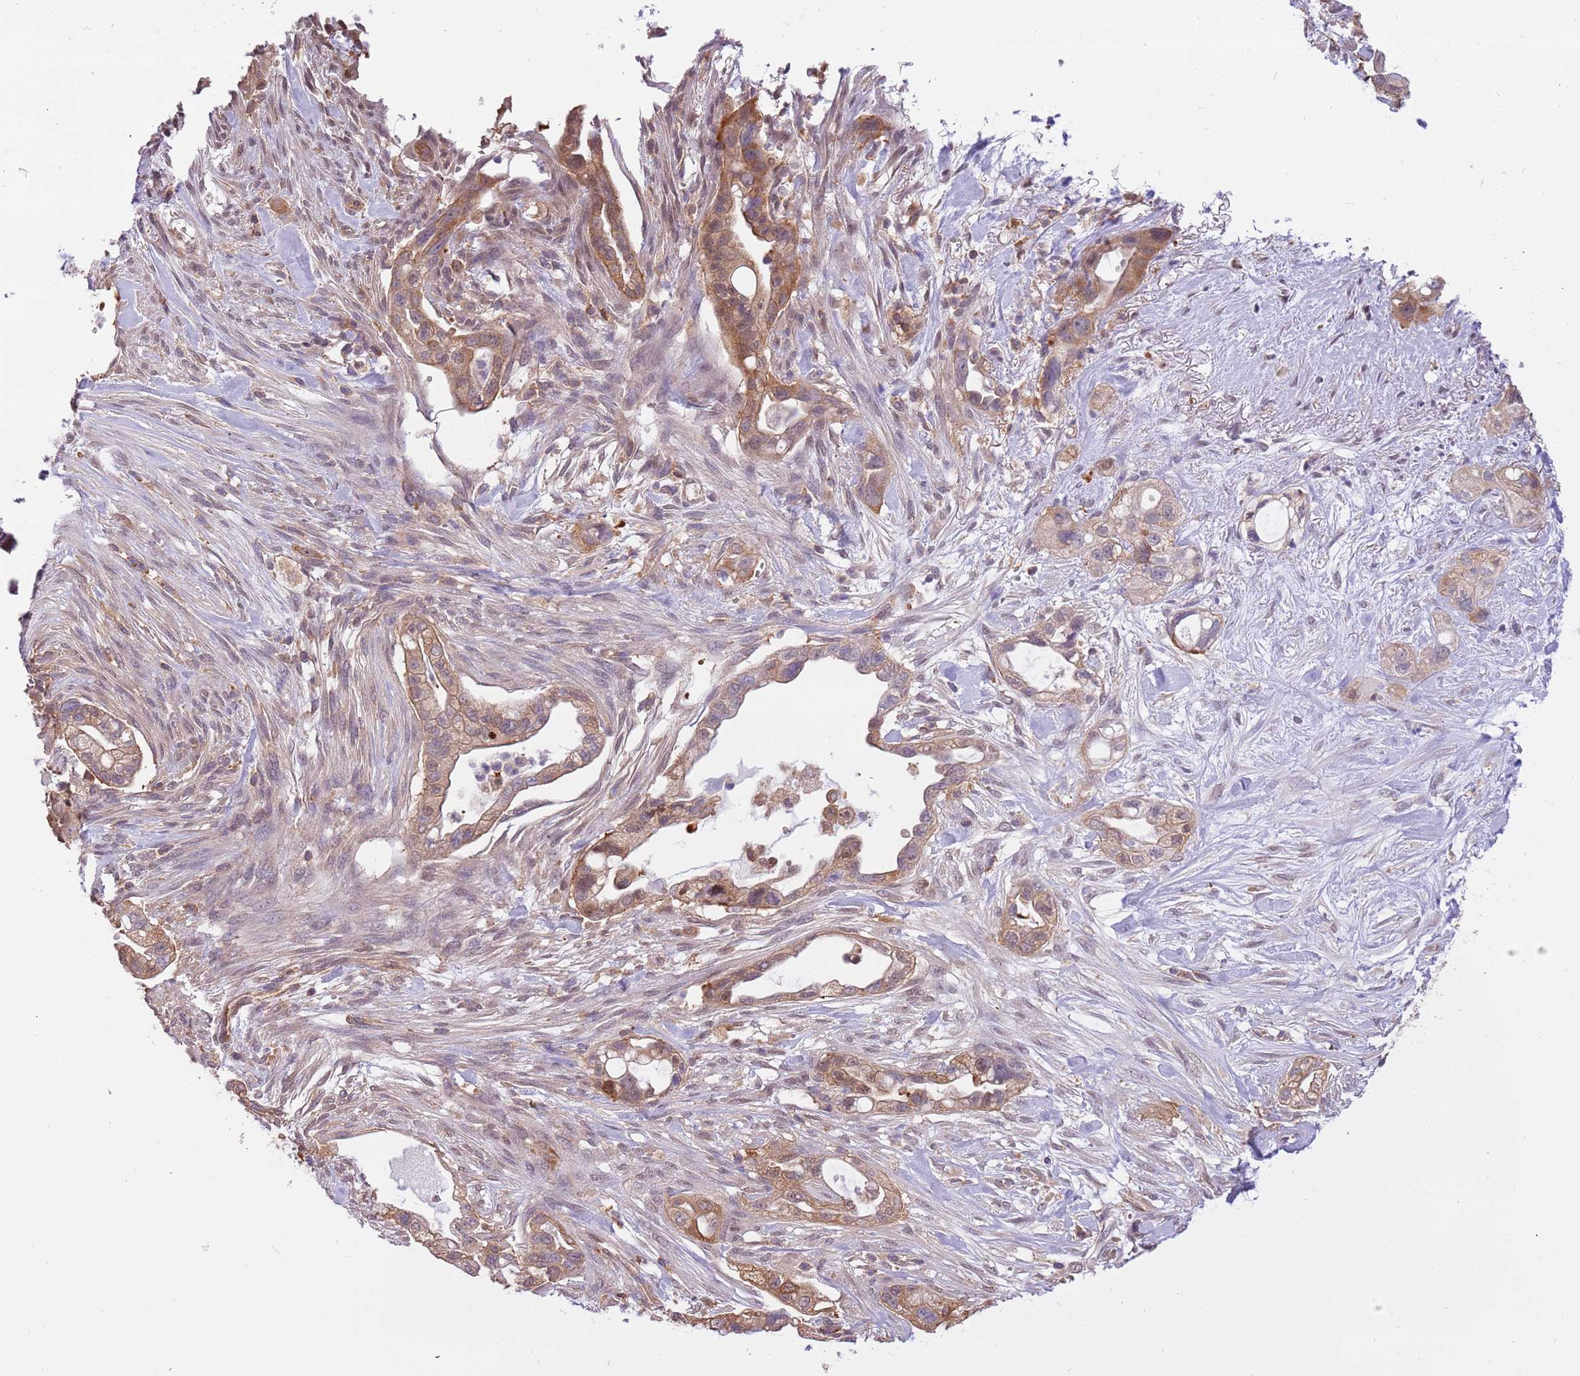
{"staining": {"intensity": "moderate", "quantity": ">75%", "location": "cytoplasmic/membranous"}, "tissue": "pancreatic cancer", "cell_type": "Tumor cells", "image_type": "cancer", "snomed": [{"axis": "morphology", "description": "Adenocarcinoma, NOS"}, {"axis": "topography", "description": "Pancreas"}], "caption": "About >75% of tumor cells in pancreatic cancer demonstrate moderate cytoplasmic/membranous protein staining as visualized by brown immunohistochemical staining.", "gene": "STIP1", "patient": {"sex": "male", "age": 44}}